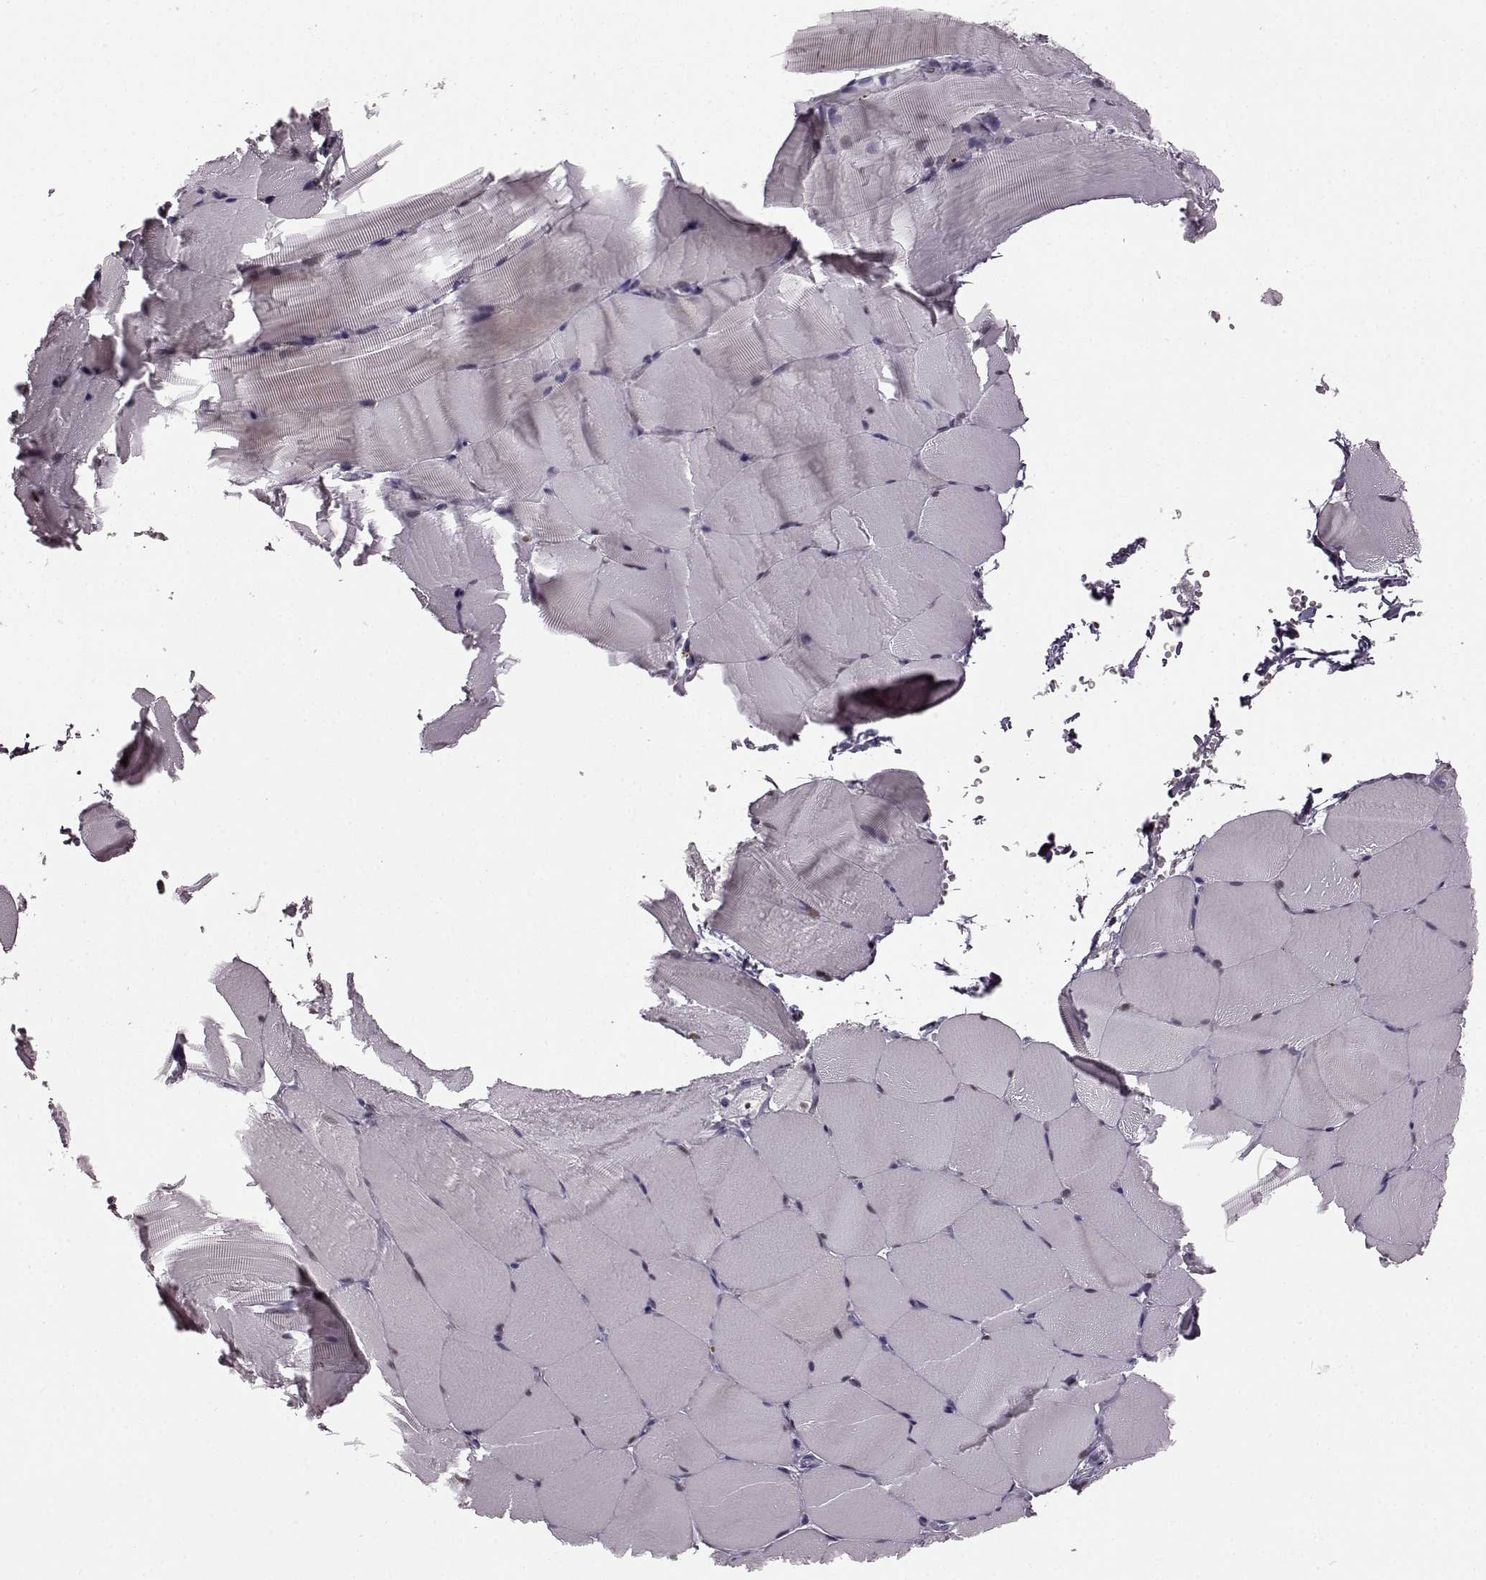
{"staining": {"intensity": "negative", "quantity": "none", "location": "none"}, "tissue": "skeletal muscle", "cell_type": "Myocytes", "image_type": "normal", "snomed": [{"axis": "morphology", "description": "Normal tissue, NOS"}, {"axis": "topography", "description": "Skeletal muscle"}], "caption": "IHC image of benign skeletal muscle: human skeletal muscle stained with DAB (3,3'-diaminobenzidine) reveals no significant protein staining in myocytes. (Brightfield microscopy of DAB (3,3'-diaminobenzidine) immunohistochemistry (IHC) at high magnification).", "gene": "SLCO3A1", "patient": {"sex": "female", "age": 37}}